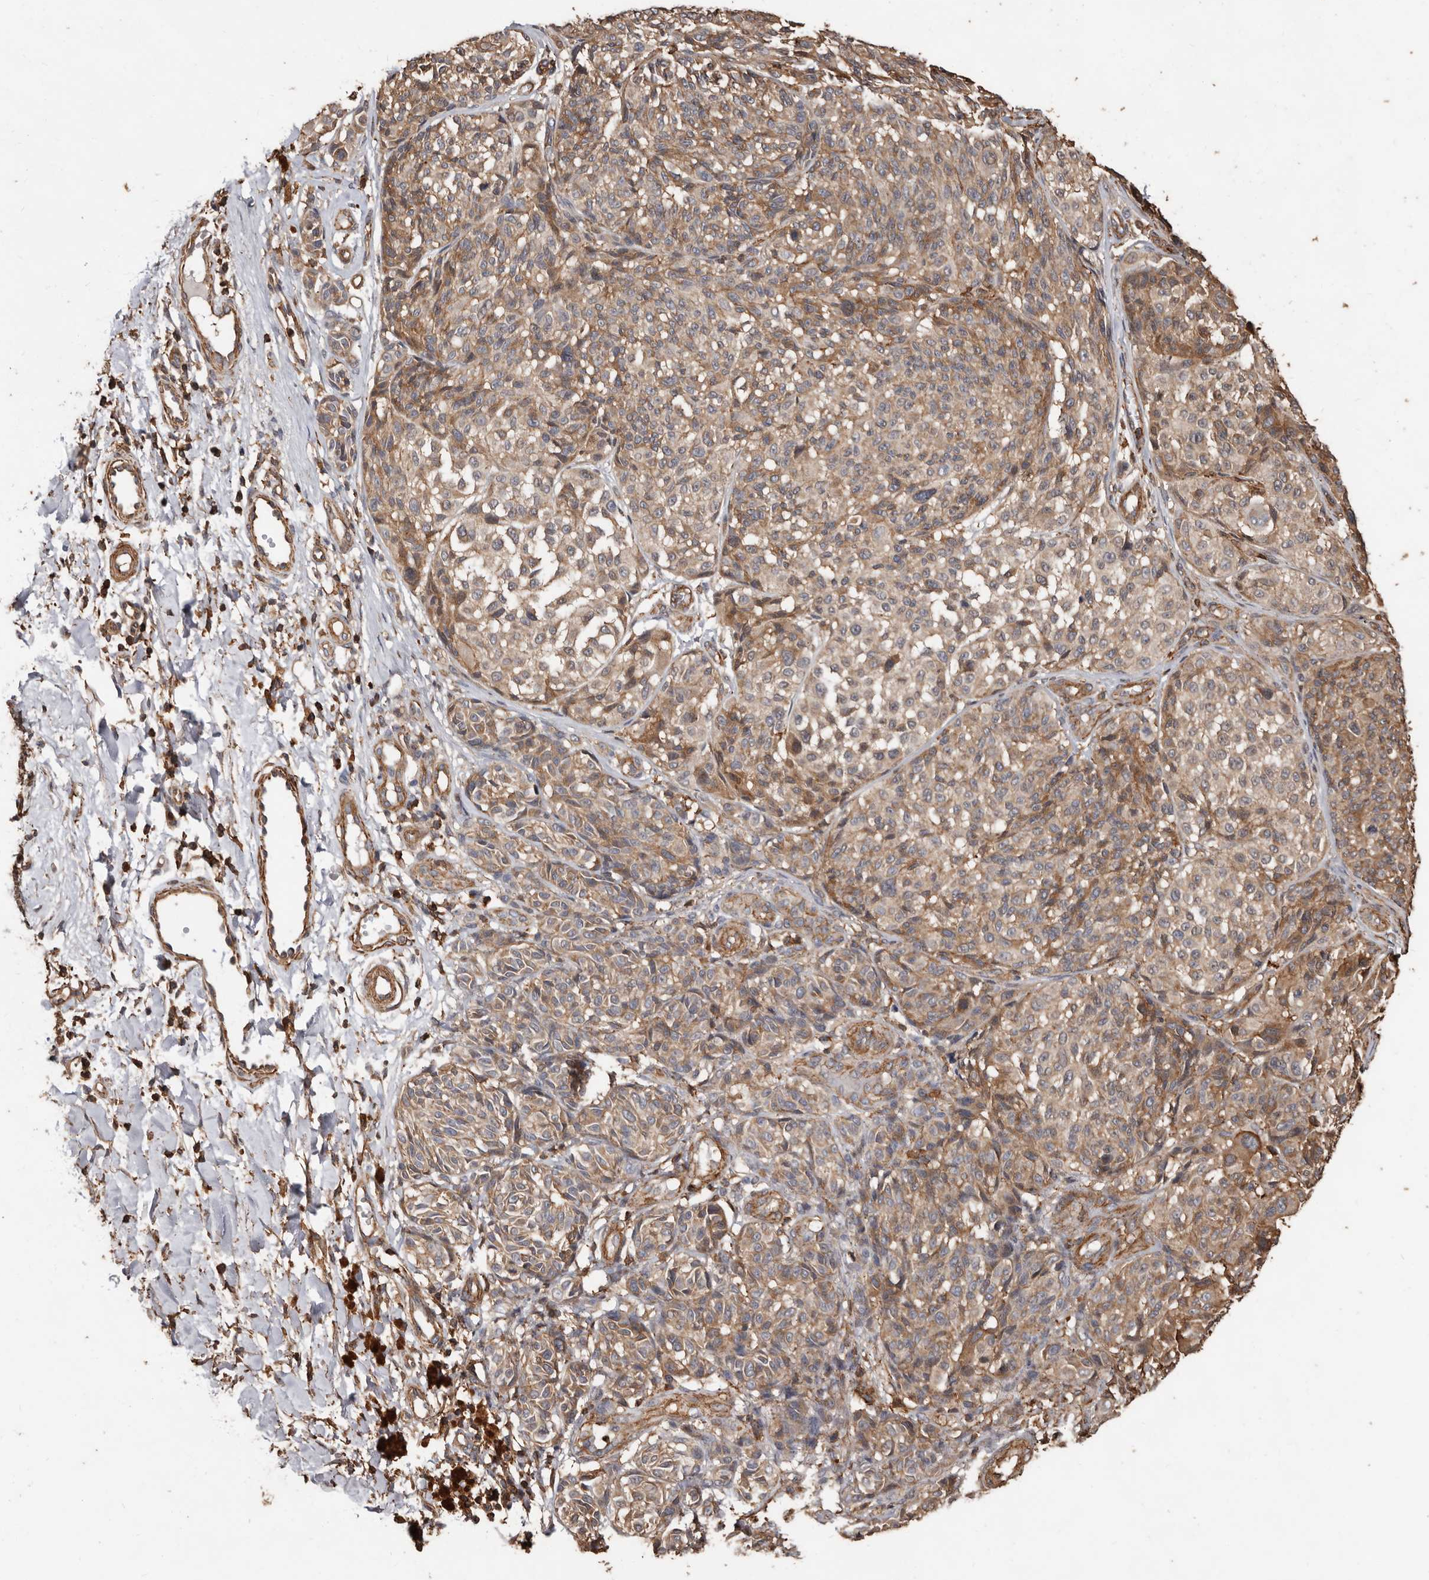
{"staining": {"intensity": "weak", "quantity": ">75%", "location": "cytoplasmic/membranous"}, "tissue": "melanoma", "cell_type": "Tumor cells", "image_type": "cancer", "snomed": [{"axis": "morphology", "description": "Malignant melanoma, NOS"}, {"axis": "topography", "description": "Skin"}], "caption": "The immunohistochemical stain shows weak cytoplasmic/membranous positivity in tumor cells of malignant melanoma tissue.", "gene": "GSK3A", "patient": {"sex": "male", "age": 83}}